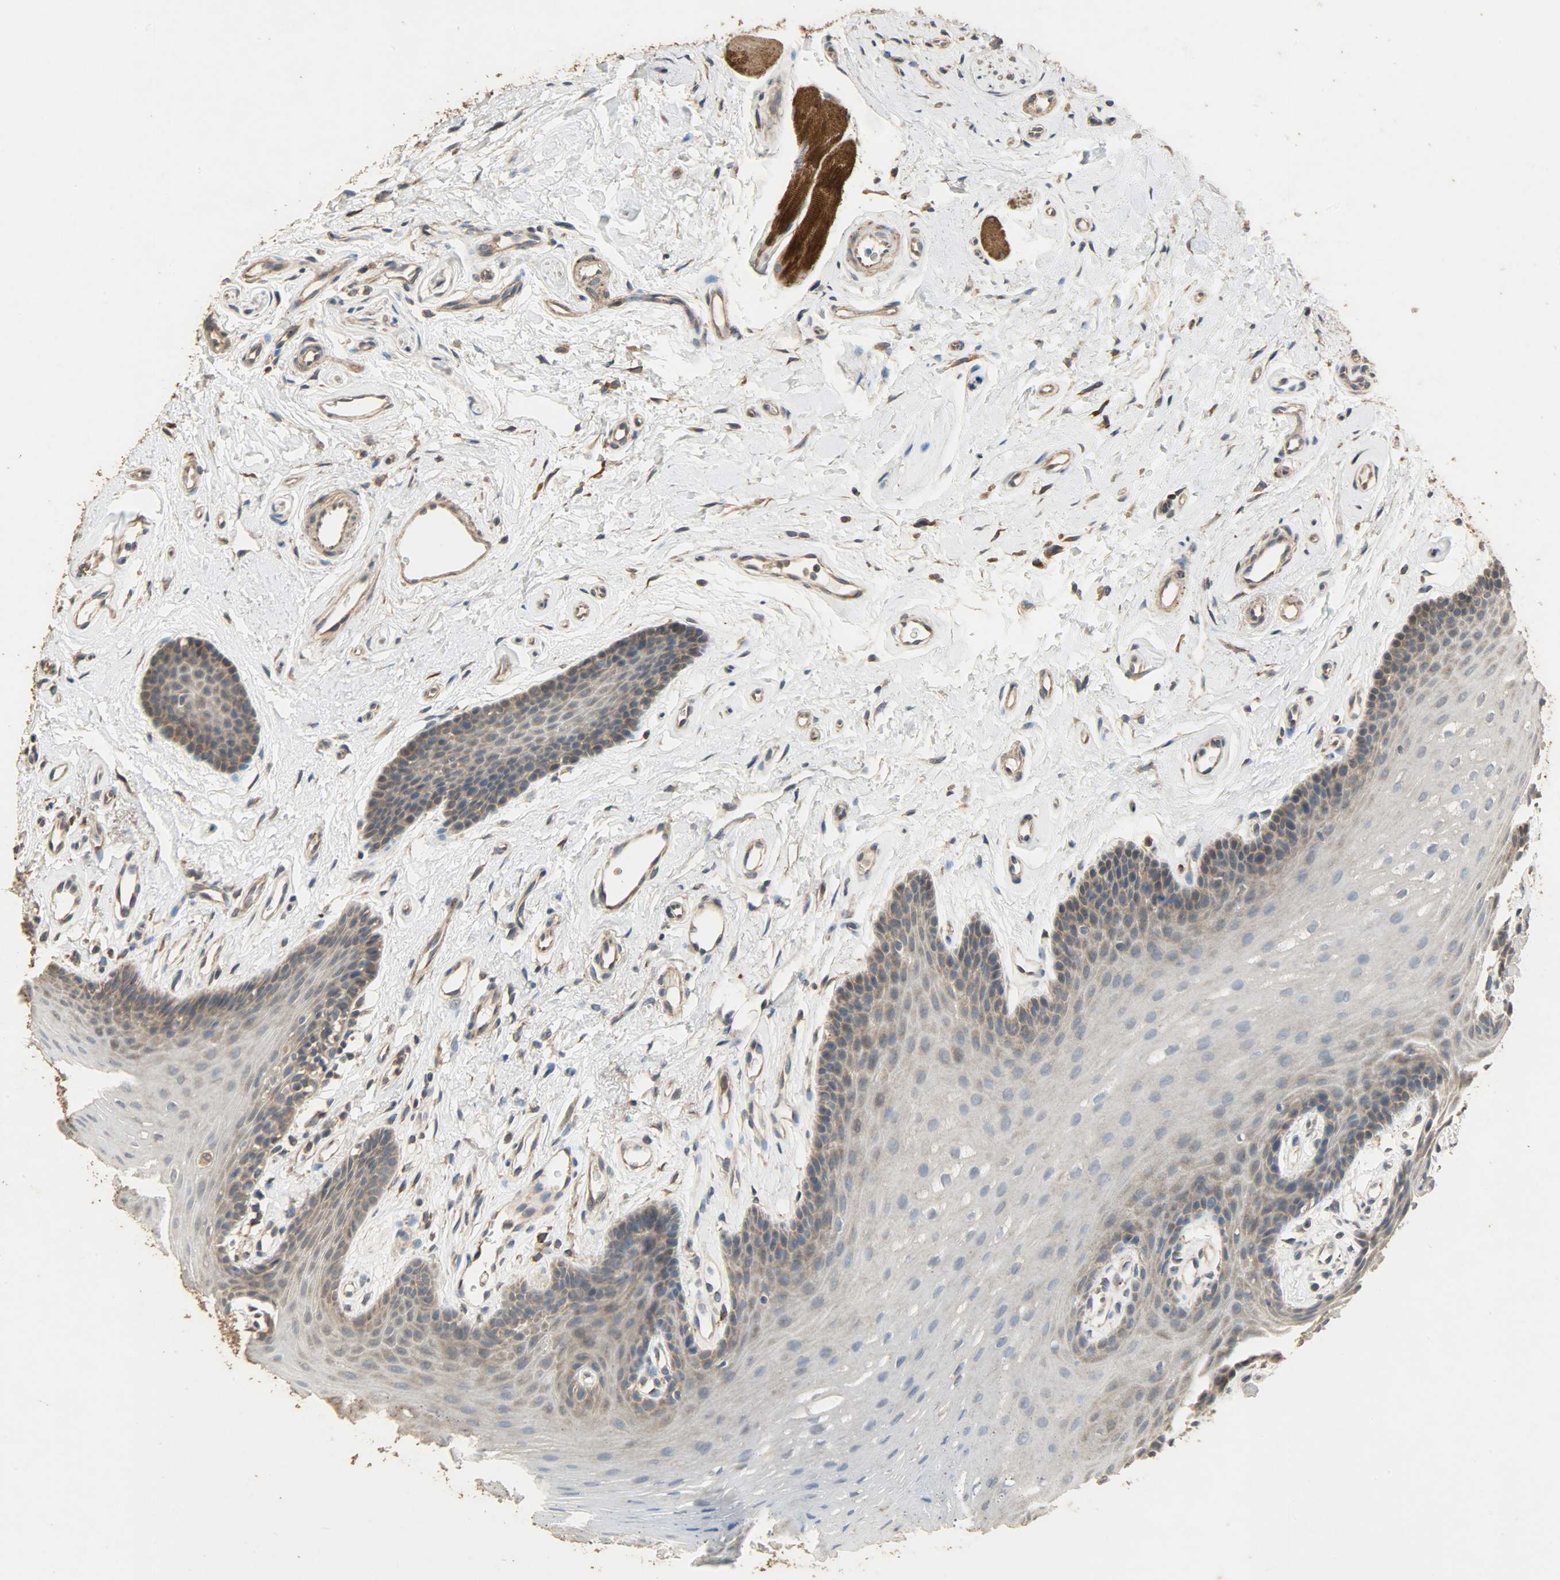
{"staining": {"intensity": "moderate", "quantity": ">75%", "location": "cytoplasmic/membranous"}, "tissue": "oral mucosa", "cell_type": "Squamous epithelial cells", "image_type": "normal", "snomed": [{"axis": "morphology", "description": "Normal tissue, NOS"}, {"axis": "topography", "description": "Oral tissue"}], "caption": "This is a photomicrograph of immunohistochemistry (IHC) staining of normal oral mucosa, which shows moderate positivity in the cytoplasmic/membranous of squamous epithelial cells.", "gene": "CDKN2C", "patient": {"sex": "male", "age": 62}}